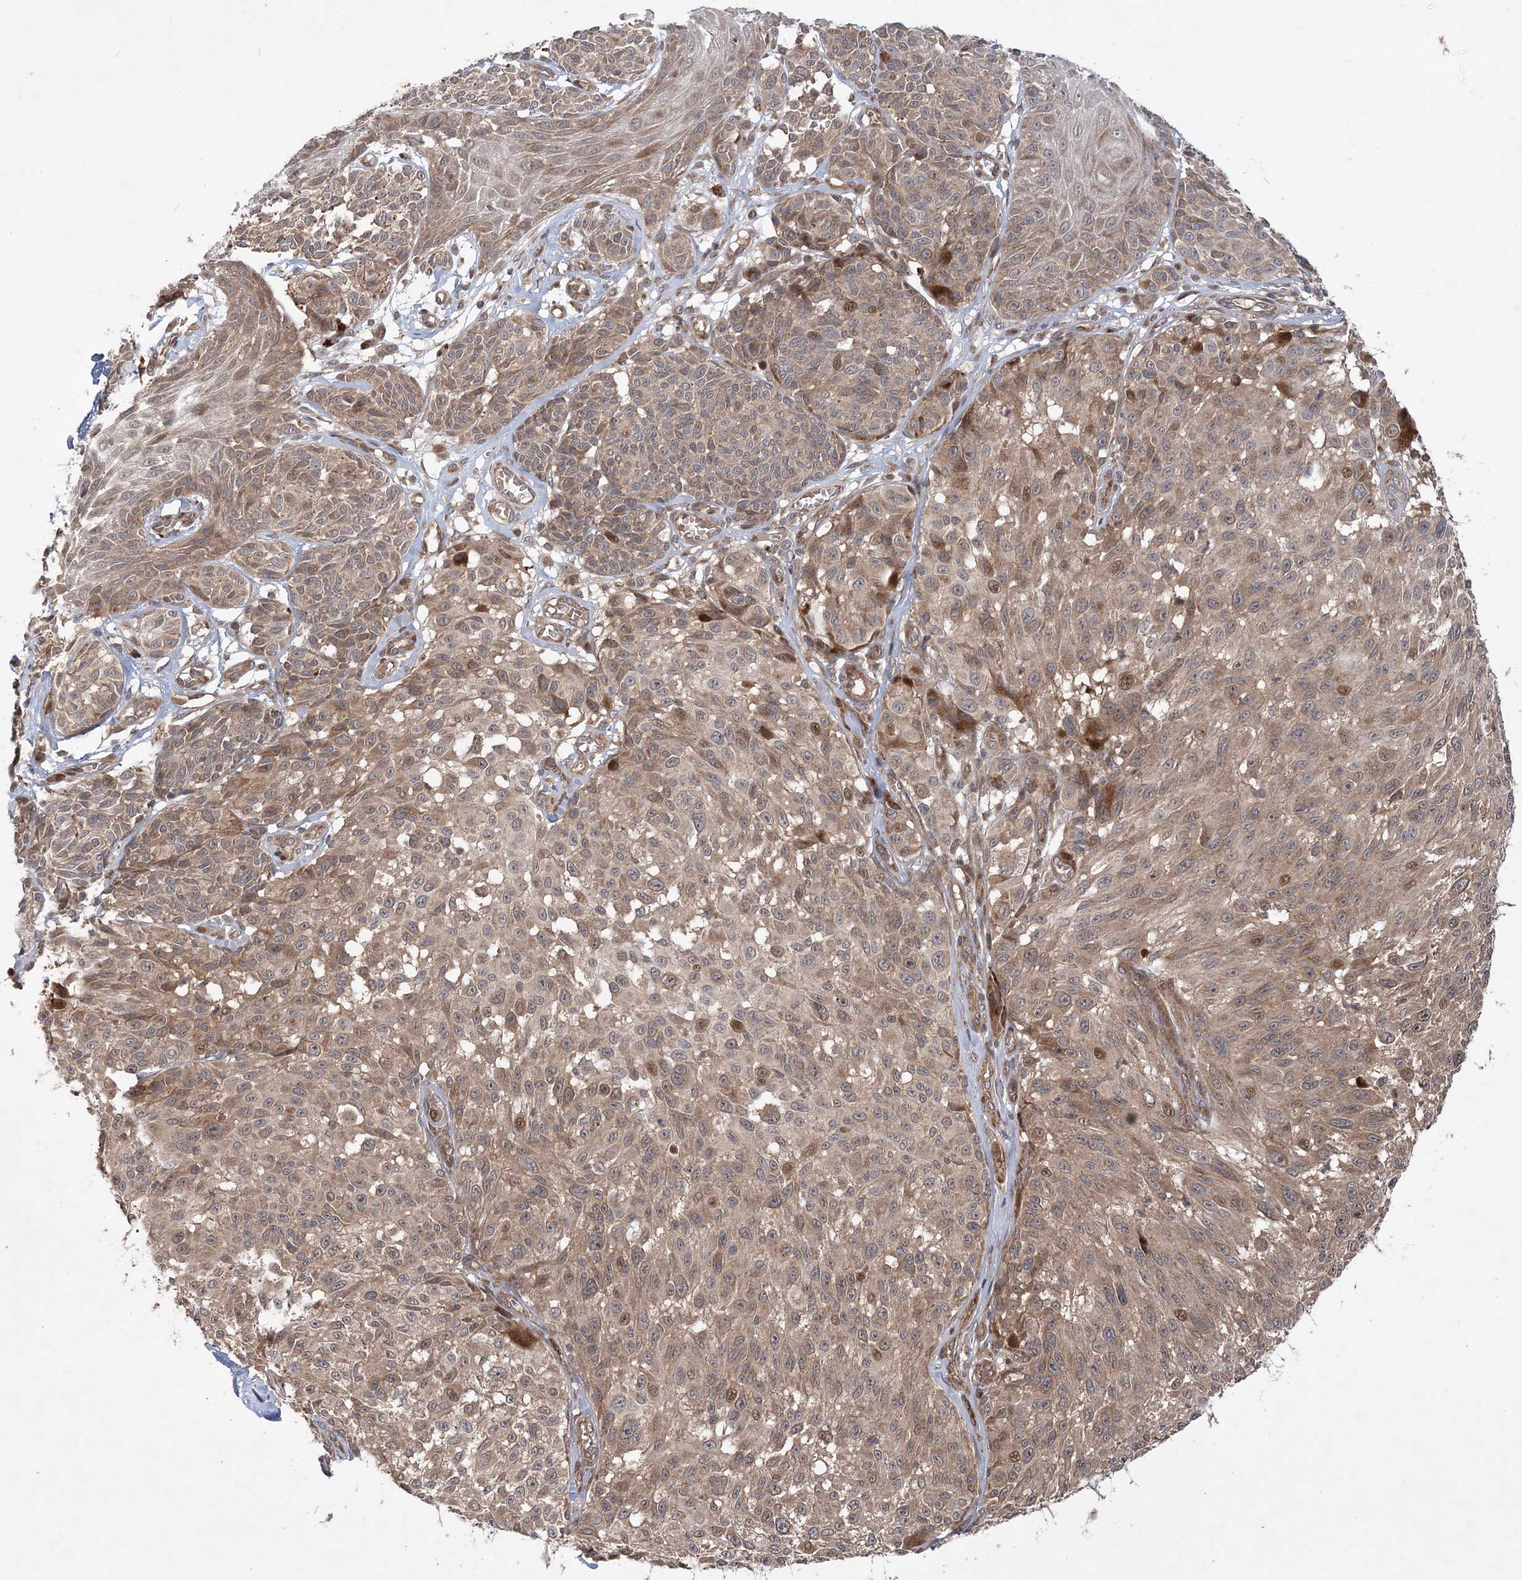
{"staining": {"intensity": "weak", "quantity": "25%-75%", "location": "cytoplasmic/membranous,nuclear"}, "tissue": "melanoma", "cell_type": "Tumor cells", "image_type": "cancer", "snomed": [{"axis": "morphology", "description": "Malignant melanoma, NOS"}, {"axis": "topography", "description": "Skin"}], "caption": "Immunohistochemical staining of melanoma demonstrates weak cytoplasmic/membranous and nuclear protein staining in approximately 25%-75% of tumor cells. The staining is performed using DAB brown chromogen to label protein expression. The nuclei are counter-stained blue using hematoxylin.", "gene": "UBTD2", "patient": {"sex": "male", "age": 83}}